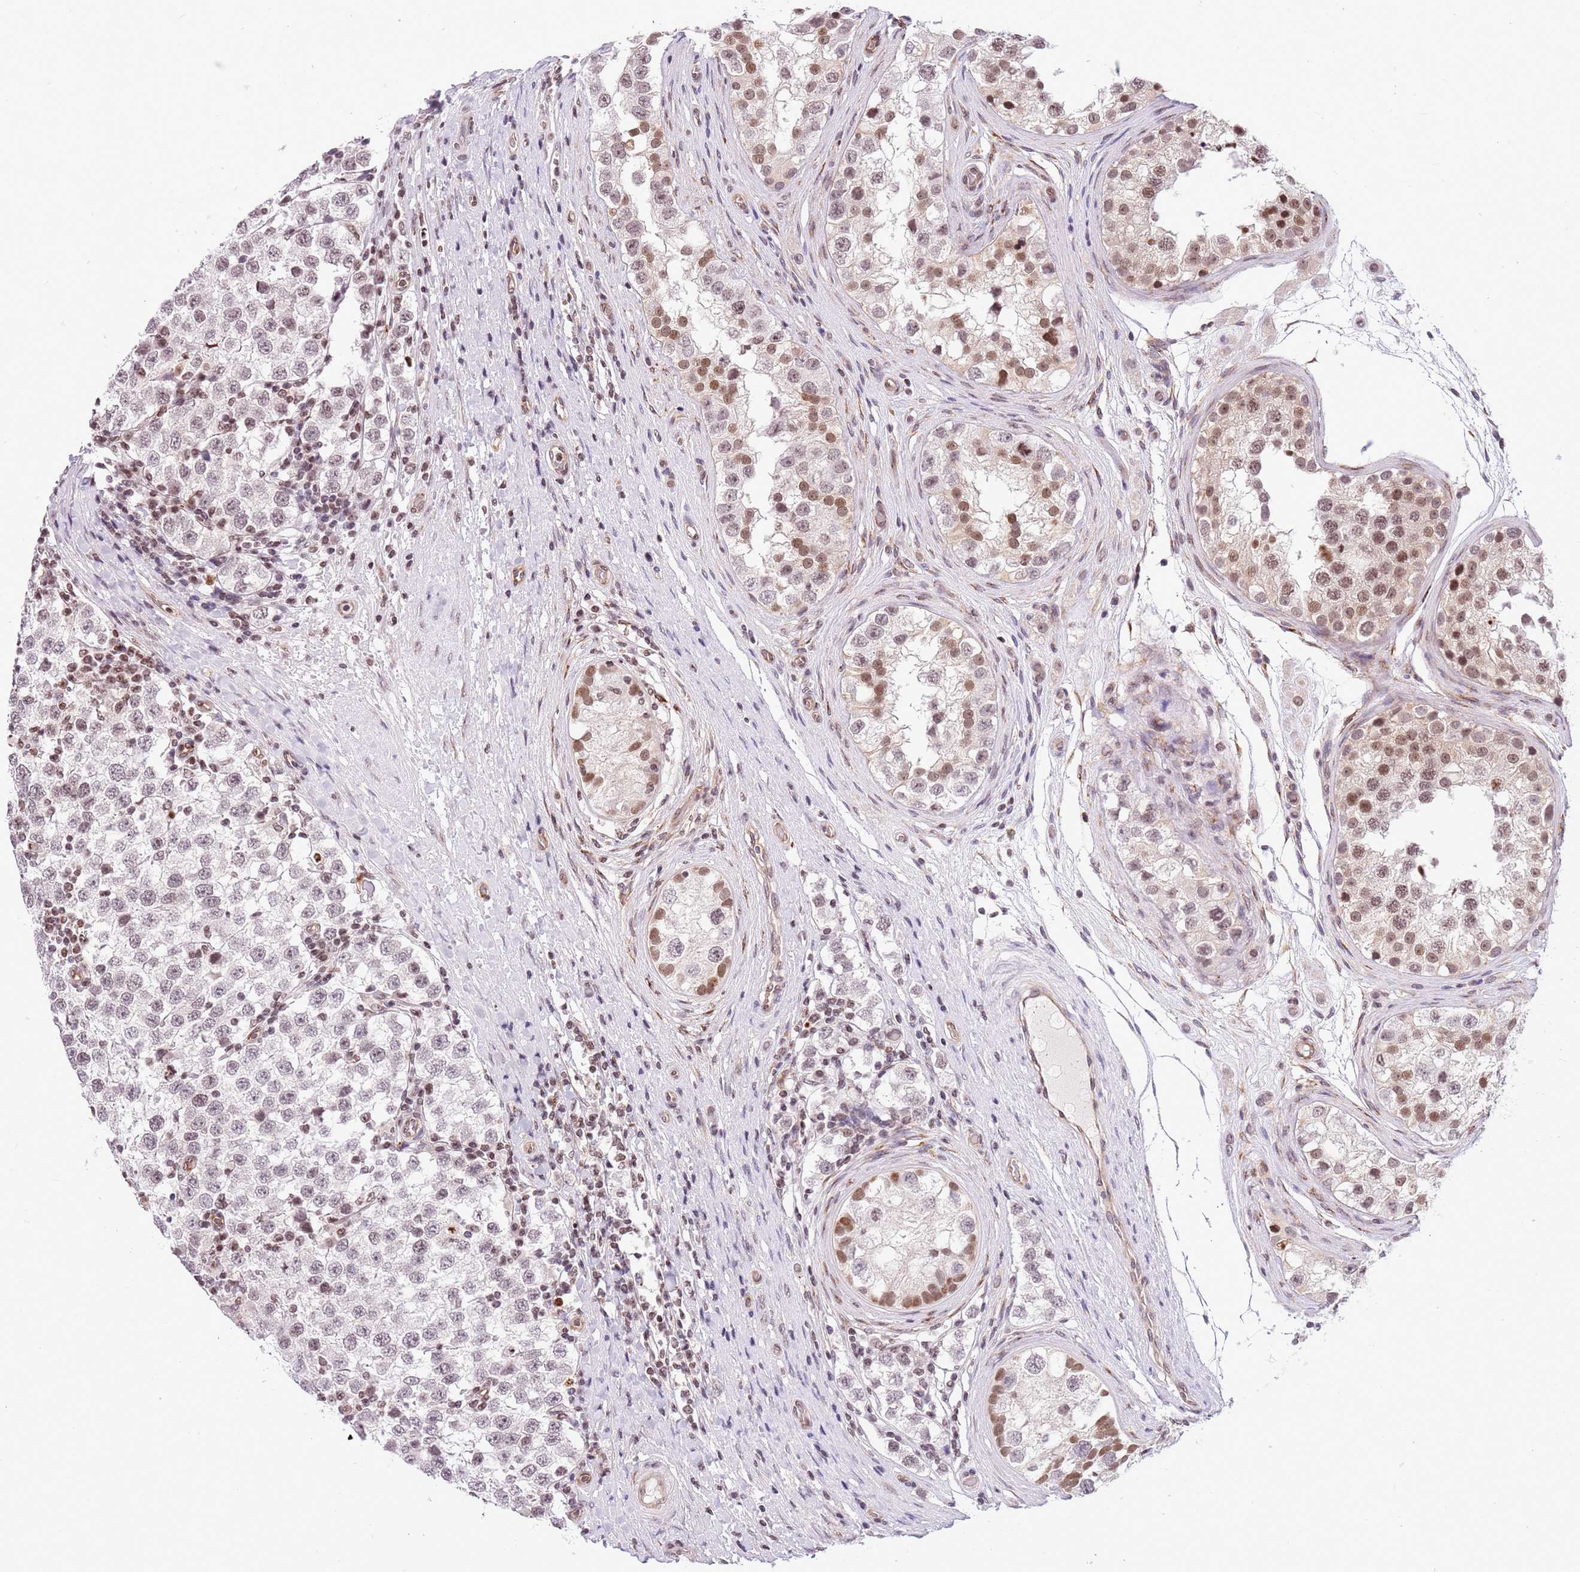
{"staining": {"intensity": "weak", "quantity": "<25%", "location": "nuclear"}, "tissue": "testis cancer", "cell_type": "Tumor cells", "image_type": "cancer", "snomed": [{"axis": "morphology", "description": "Seminoma, NOS"}, {"axis": "topography", "description": "Testis"}], "caption": "There is no significant expression in tumor cells of testis cancer (seminoma). Nuclei are stained in blue.", "gene": "NRIP1", "patient": {"sex": "male", "age": 34}}